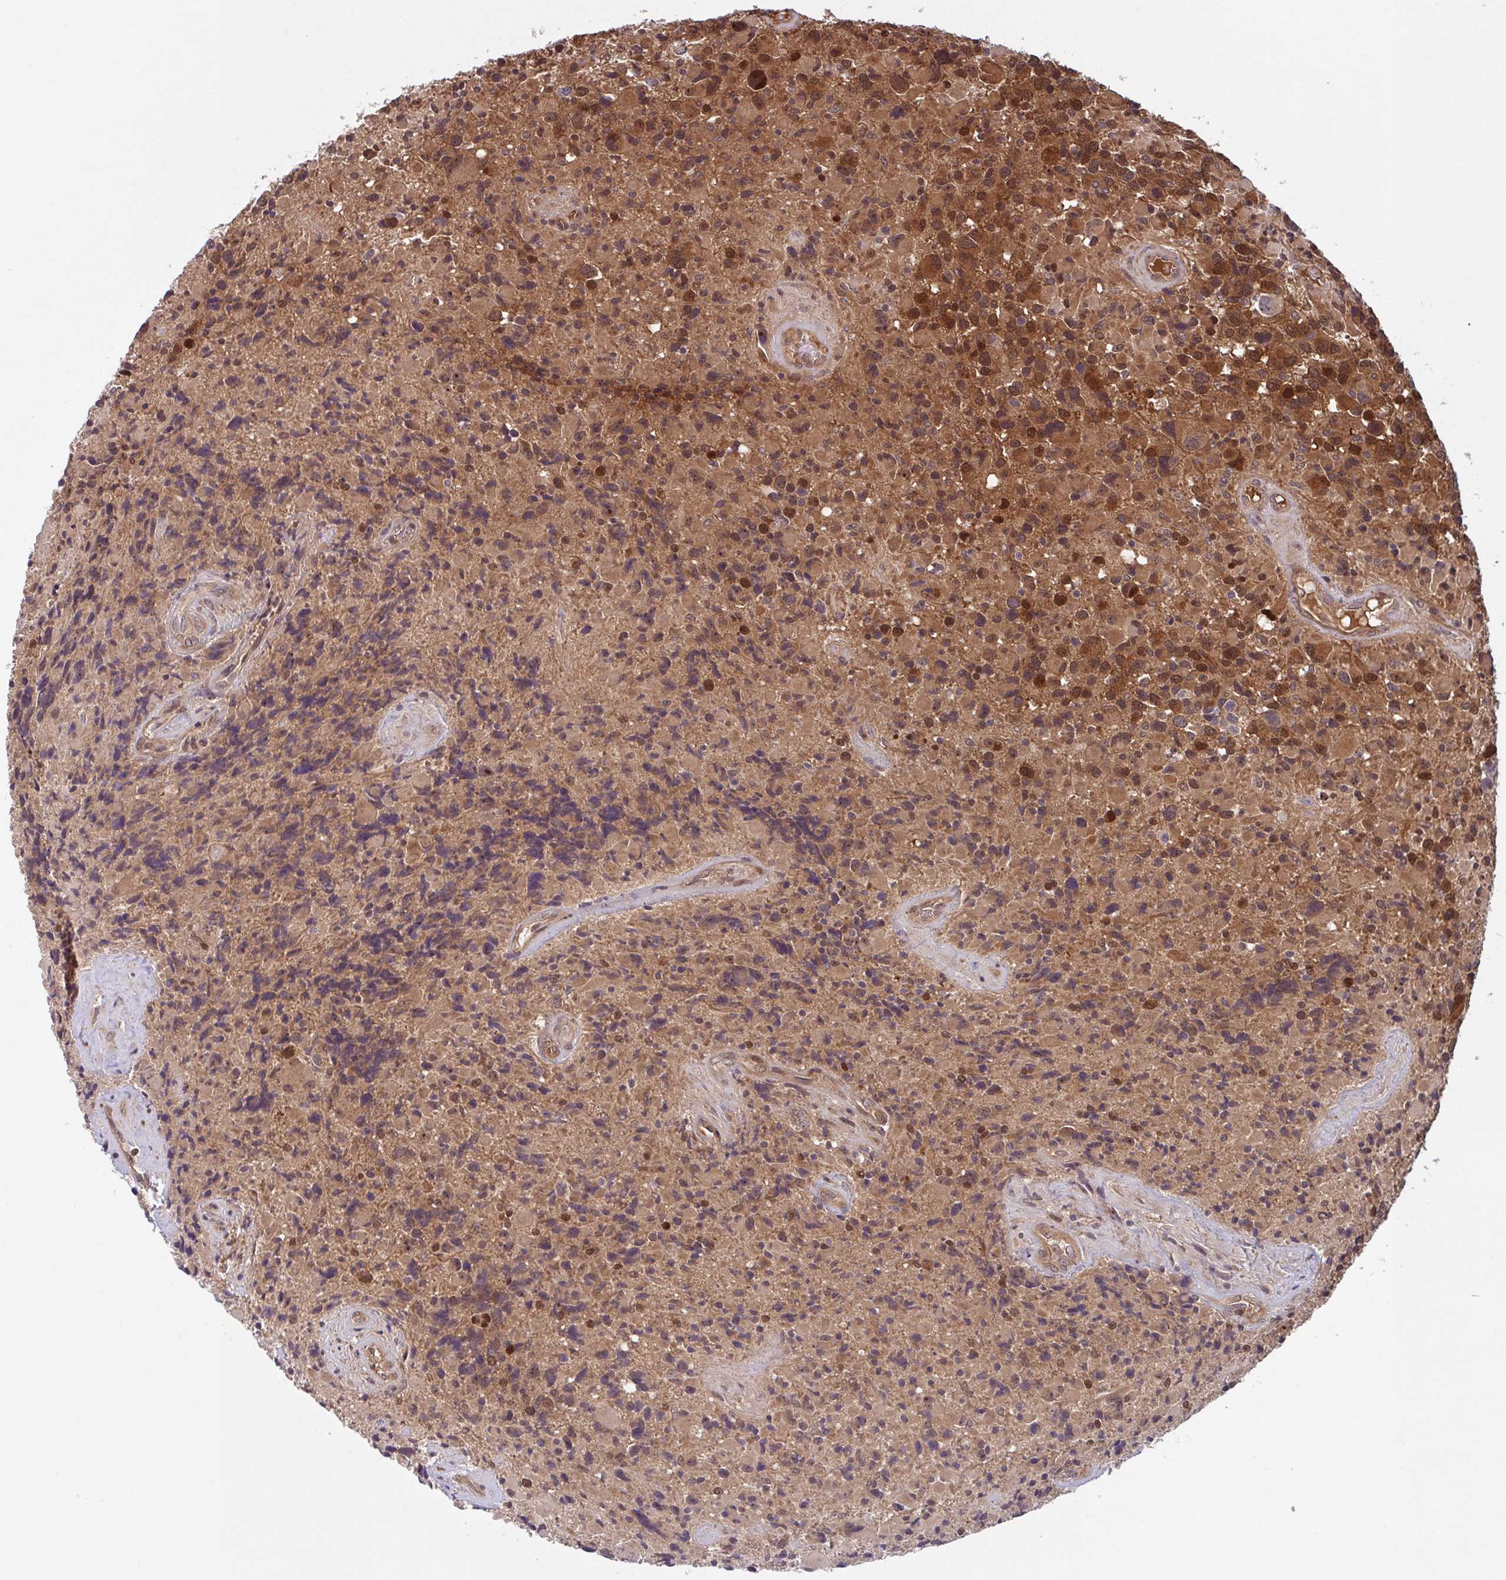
{"staining": {"intensity": "moderate", "quantity": "25%-75%", "location": "cytoplasmic/membranous,nuclear"}, "tissue": "glioma", "cell_type": "Tumor cells", "image_type": "cancer", "snomed": [{"axis": "morphology", "description": "Glioma, malignant, High grade"}, {"axis": "topography", "description": "Brain"}], "caption": "About 25%-75% of tumor cells in human malignant glioma (high-grade) exhibit moderate cytoplasmic/membranous and nuclear protein expression as visualized by brown immunohistochemical staining.", "gene": "HMBS", "patient": {"sex": "female", "age": 40}}